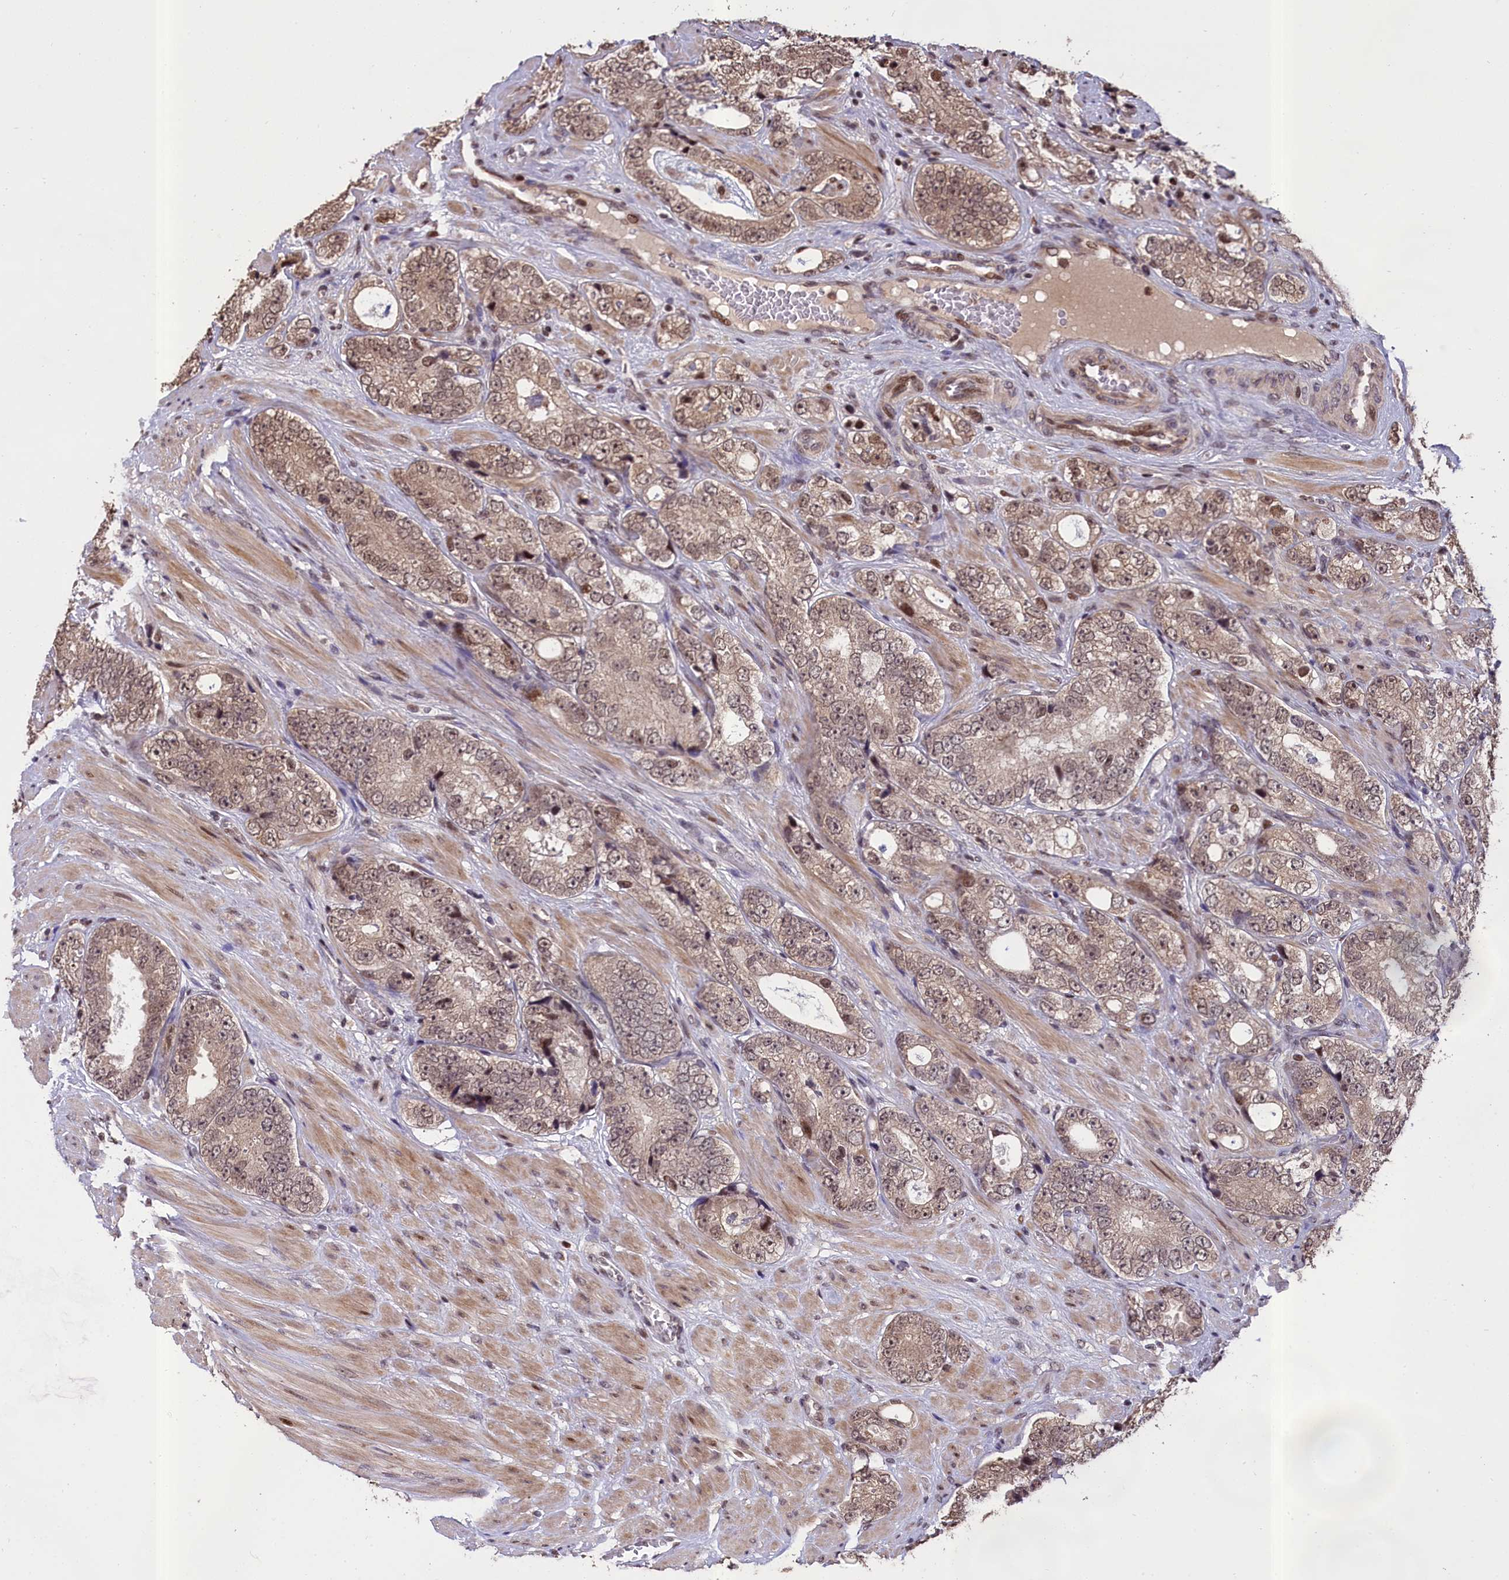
{"staining": {"intensity": "weak", "quantity": ">75%", "location": "nuclear"}, "tissue": "prostate cancer", "cell_type": "Tumor cells", "image_type": "cancer", "snomed": [{"axis": "morphology", "description": "Adenocarcinoma, High grade"}, {"axis": "topography", "description": "Prostate"}], "caption": "DAB immunohistochemical staining of prostate cancer shows weak nuclear protein expression in about >75% of tumor cells.", "gene": "RELB", "patient": {"sex": "male", "age": 56}}